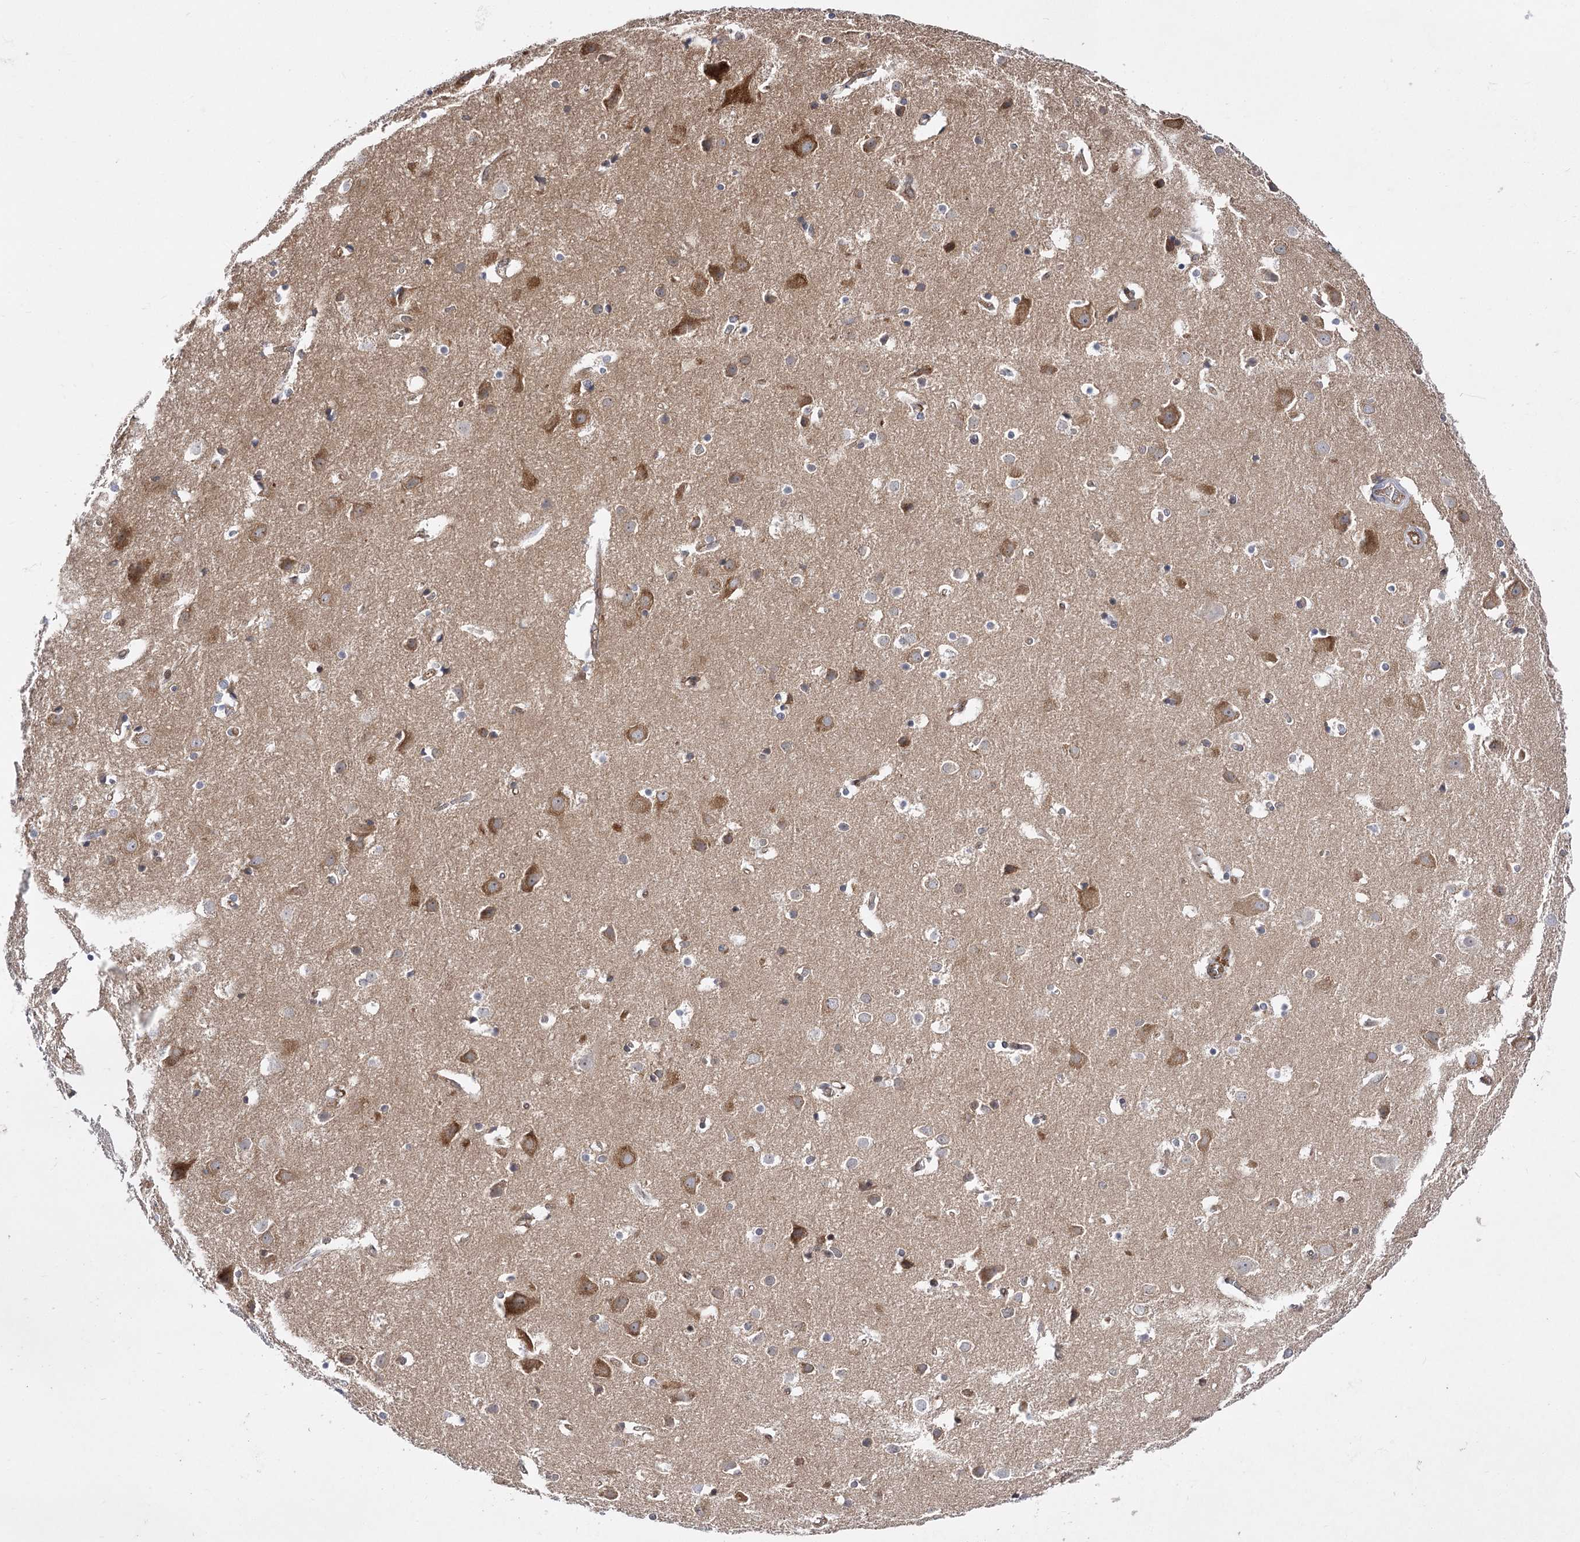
{"staining": {"intensity": "moderate", "quantity": ">75%", "location": "cytoplasmic/membranous"}, "tissue": "cerebral cortex", "cell_type": "Endothelial cells", "image_type": "normal", "snomed": [{"axis": "morphology", "description": "Normal tissue, NOS"}, {"axis": "topography", "description": "Cerebral cortex"}], "caption": "Protein positivity by immunohistochemistry shows moderate cytoplasmic/membranous expression in about >75% of endothelial cells in normal cerebral cortex. (Stains: DAB in brown, nuclei in blue, Microscopy: brightfield microscopy at high magnification).", "gene": "ARHGAP31", "patient": {"sex": "male", "age": 54}}